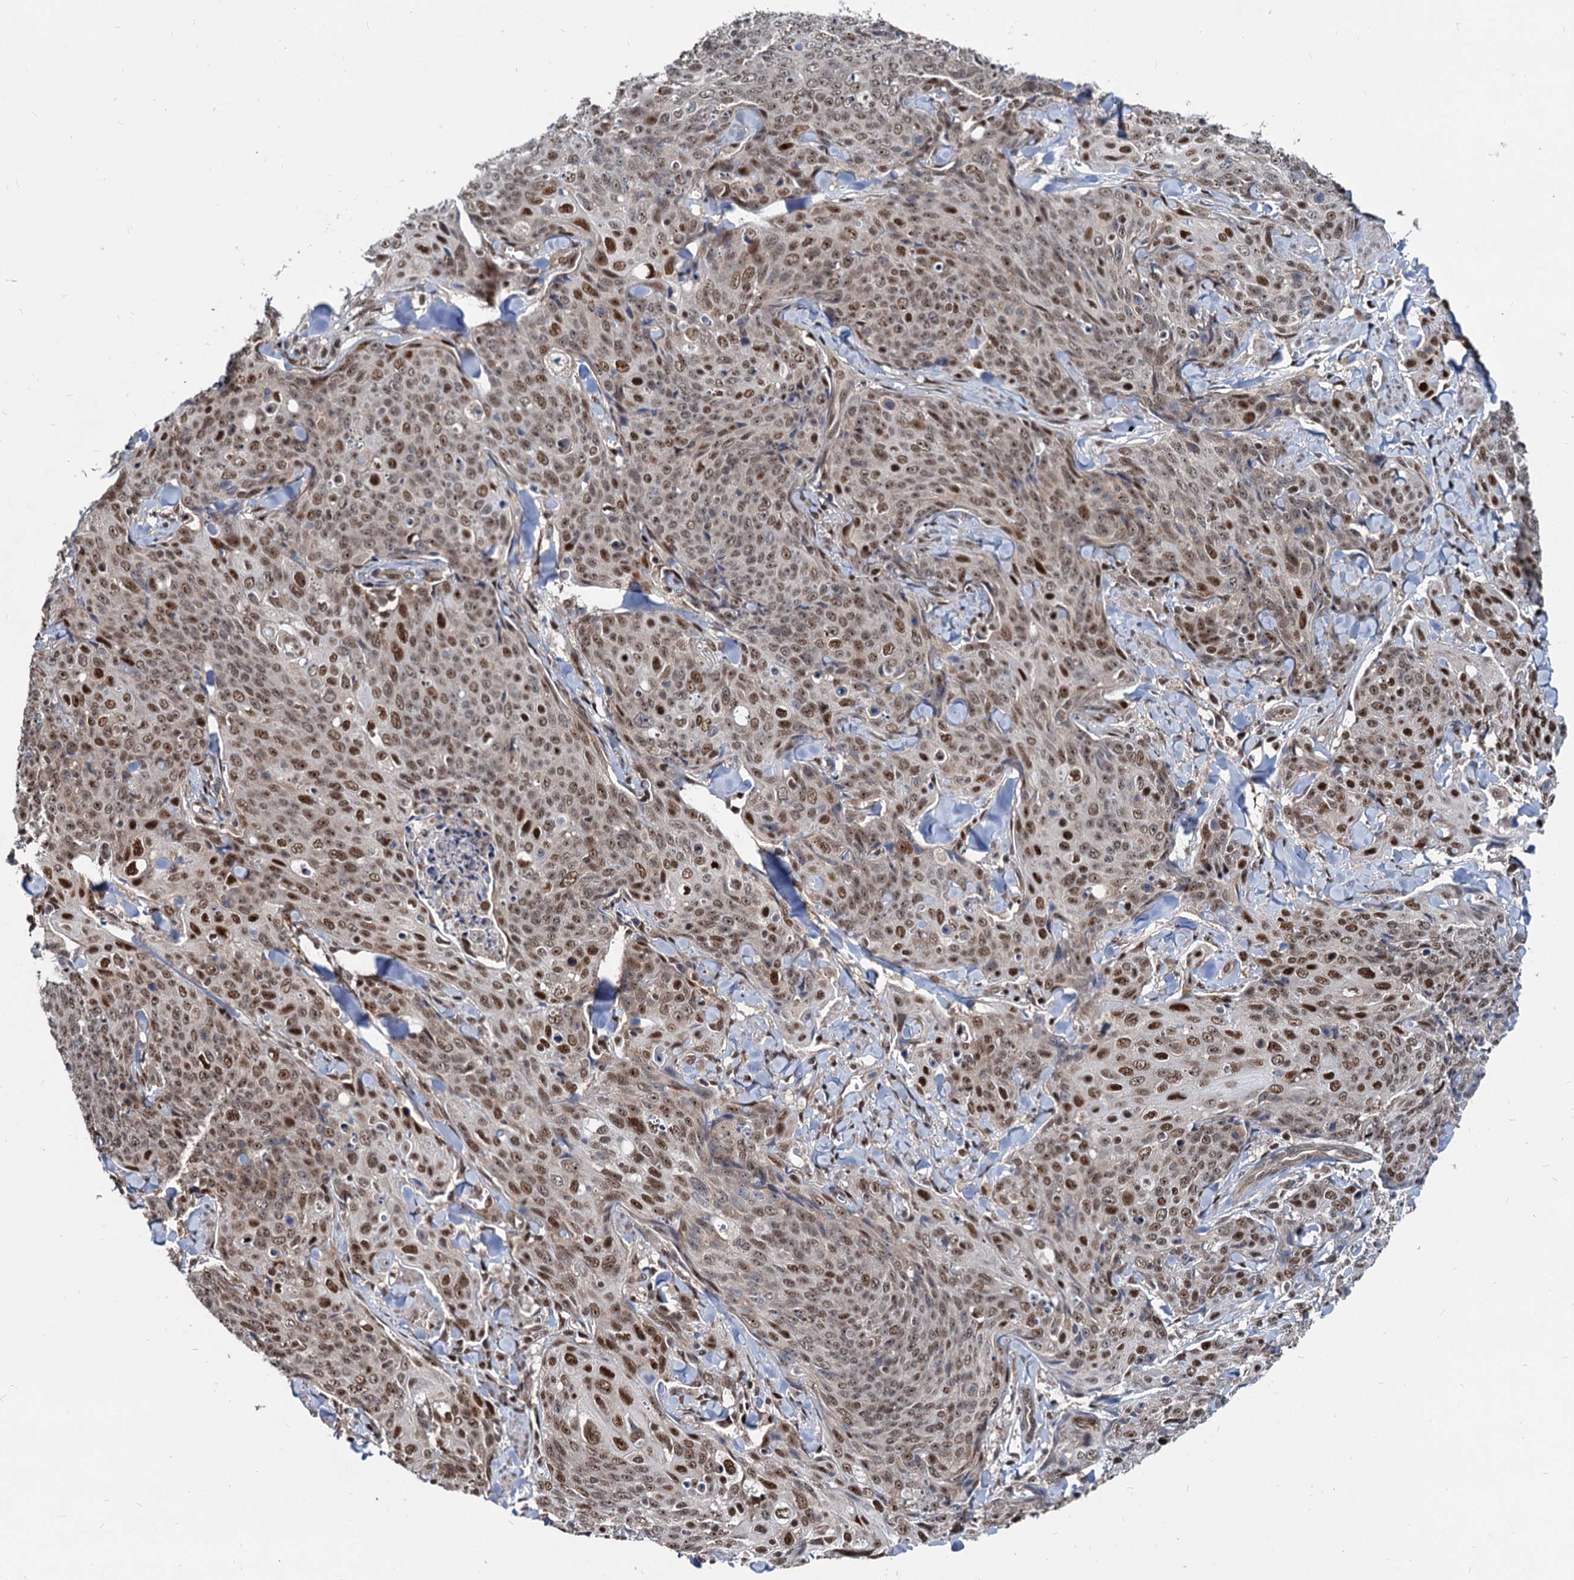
{"staining": {"intensity": "moderate", "quantity": ">75%", "location": "nuclear"}, "tissue": "skin cancer", "cell_type": "Tumor cells", "image_type": "cancer", "snomed": [{"axis": "morphology", "description": "Squamous cell carcinoma, NOS"}, {"axis": "topography", "description": "Skin"}, {"axis": "topography", "description": "Vulva"}], "caption": "An IHC micrograph of tumor tissue is shown. Protein staining in brown shows moderate nuclear positivity in skin cancer within tumor cells.", "gene": "UBLCP1", "patient": {"sex": "female", "age": 85}}